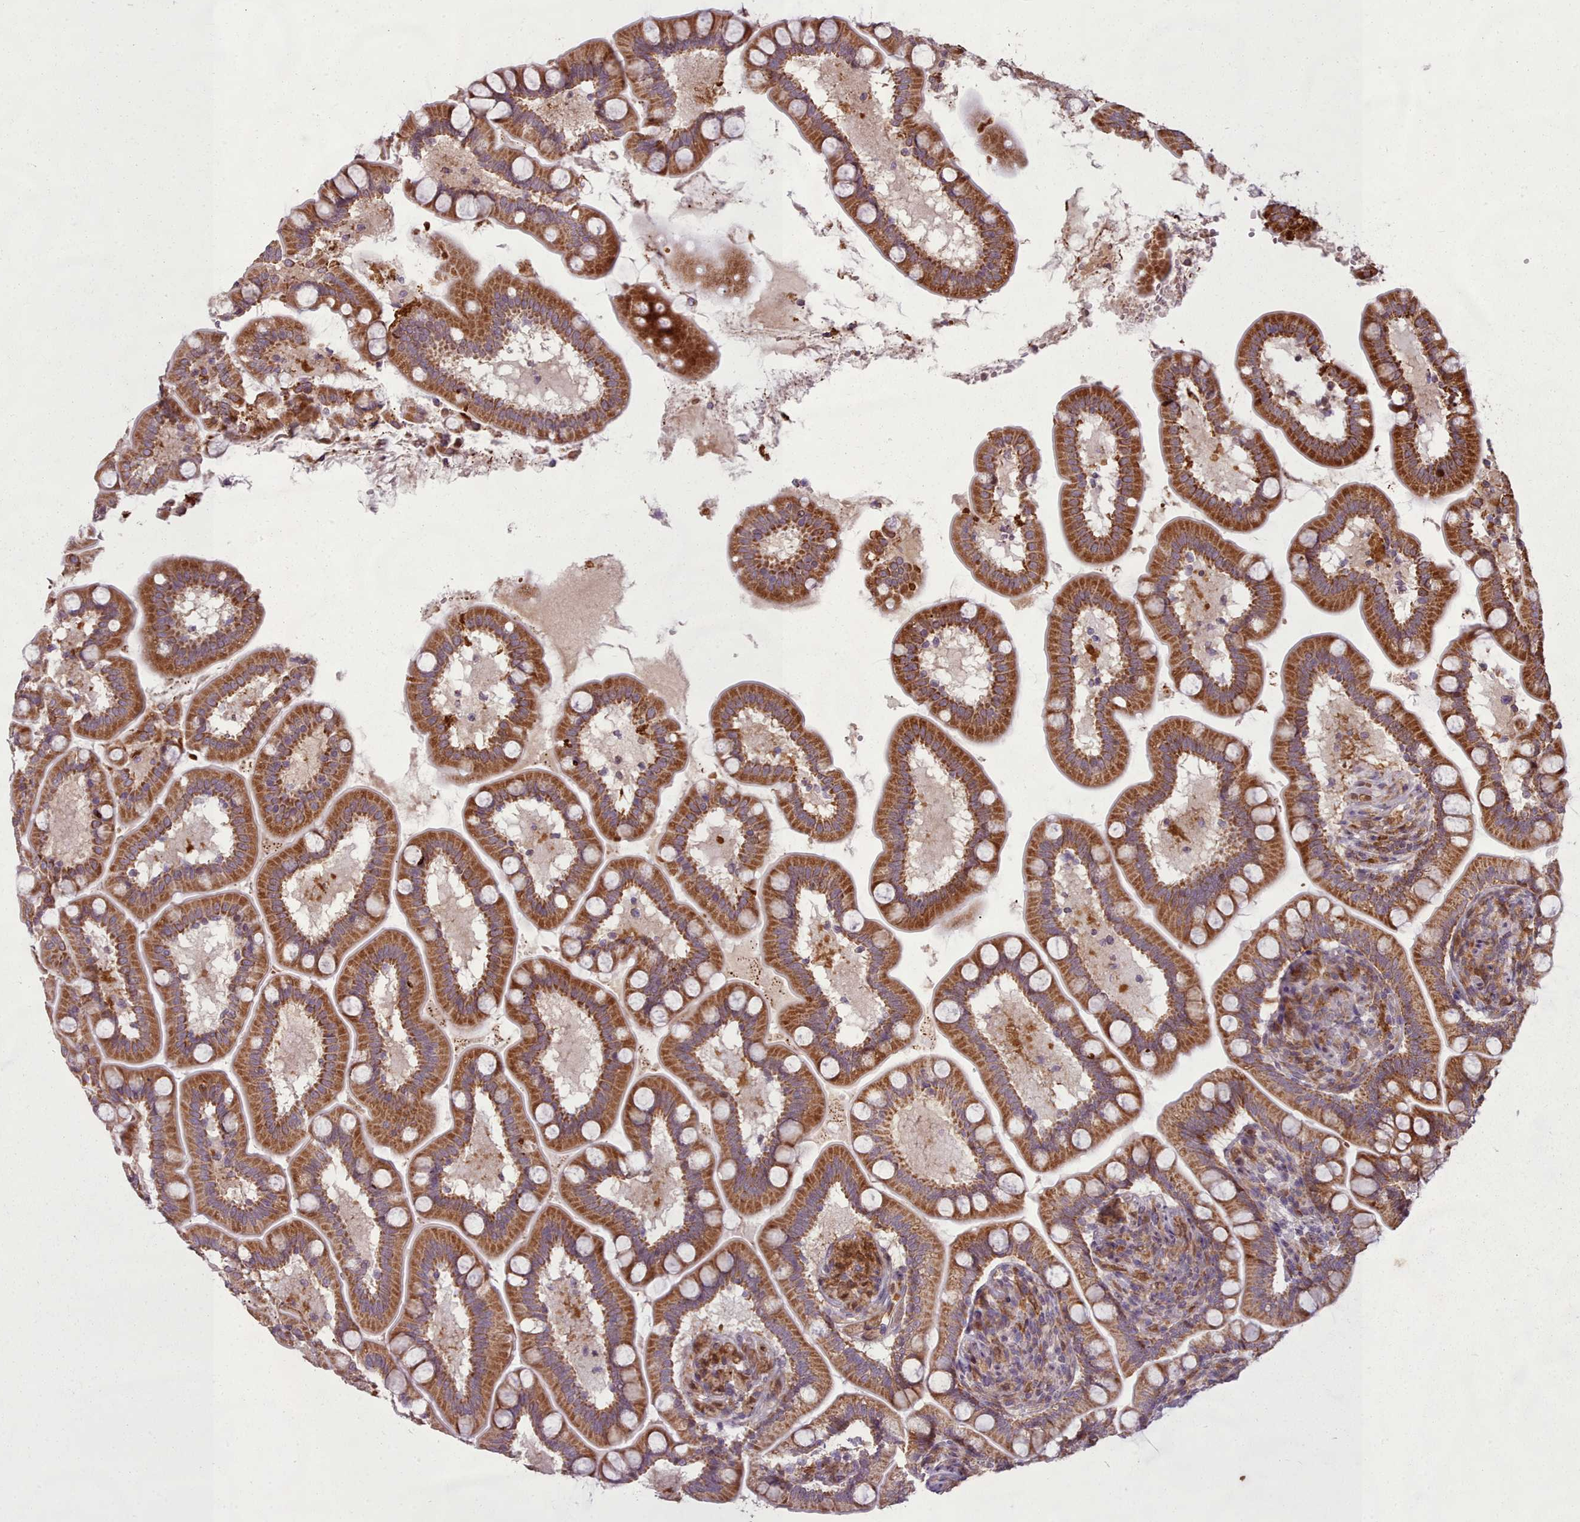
{"staining": {"intensity": "strong", "quantity": ">75%", "location": "cytoplasmic/membranous"}, "tissue": "small intestine", "cell_type": "Glandular cells", "image_type": "normal", "snomed": [{"axis": "morphology", "description": "Normal tissue, NOS"}, {"axis": "topography", "description": "Small intestine"}], "caption": "Small intestine stained for a protein displays strong cytoplasmic/membranous positivity in glandular cells.", "gene": "LGALS9B", "patient": {"sex": "female", "age": 64}}